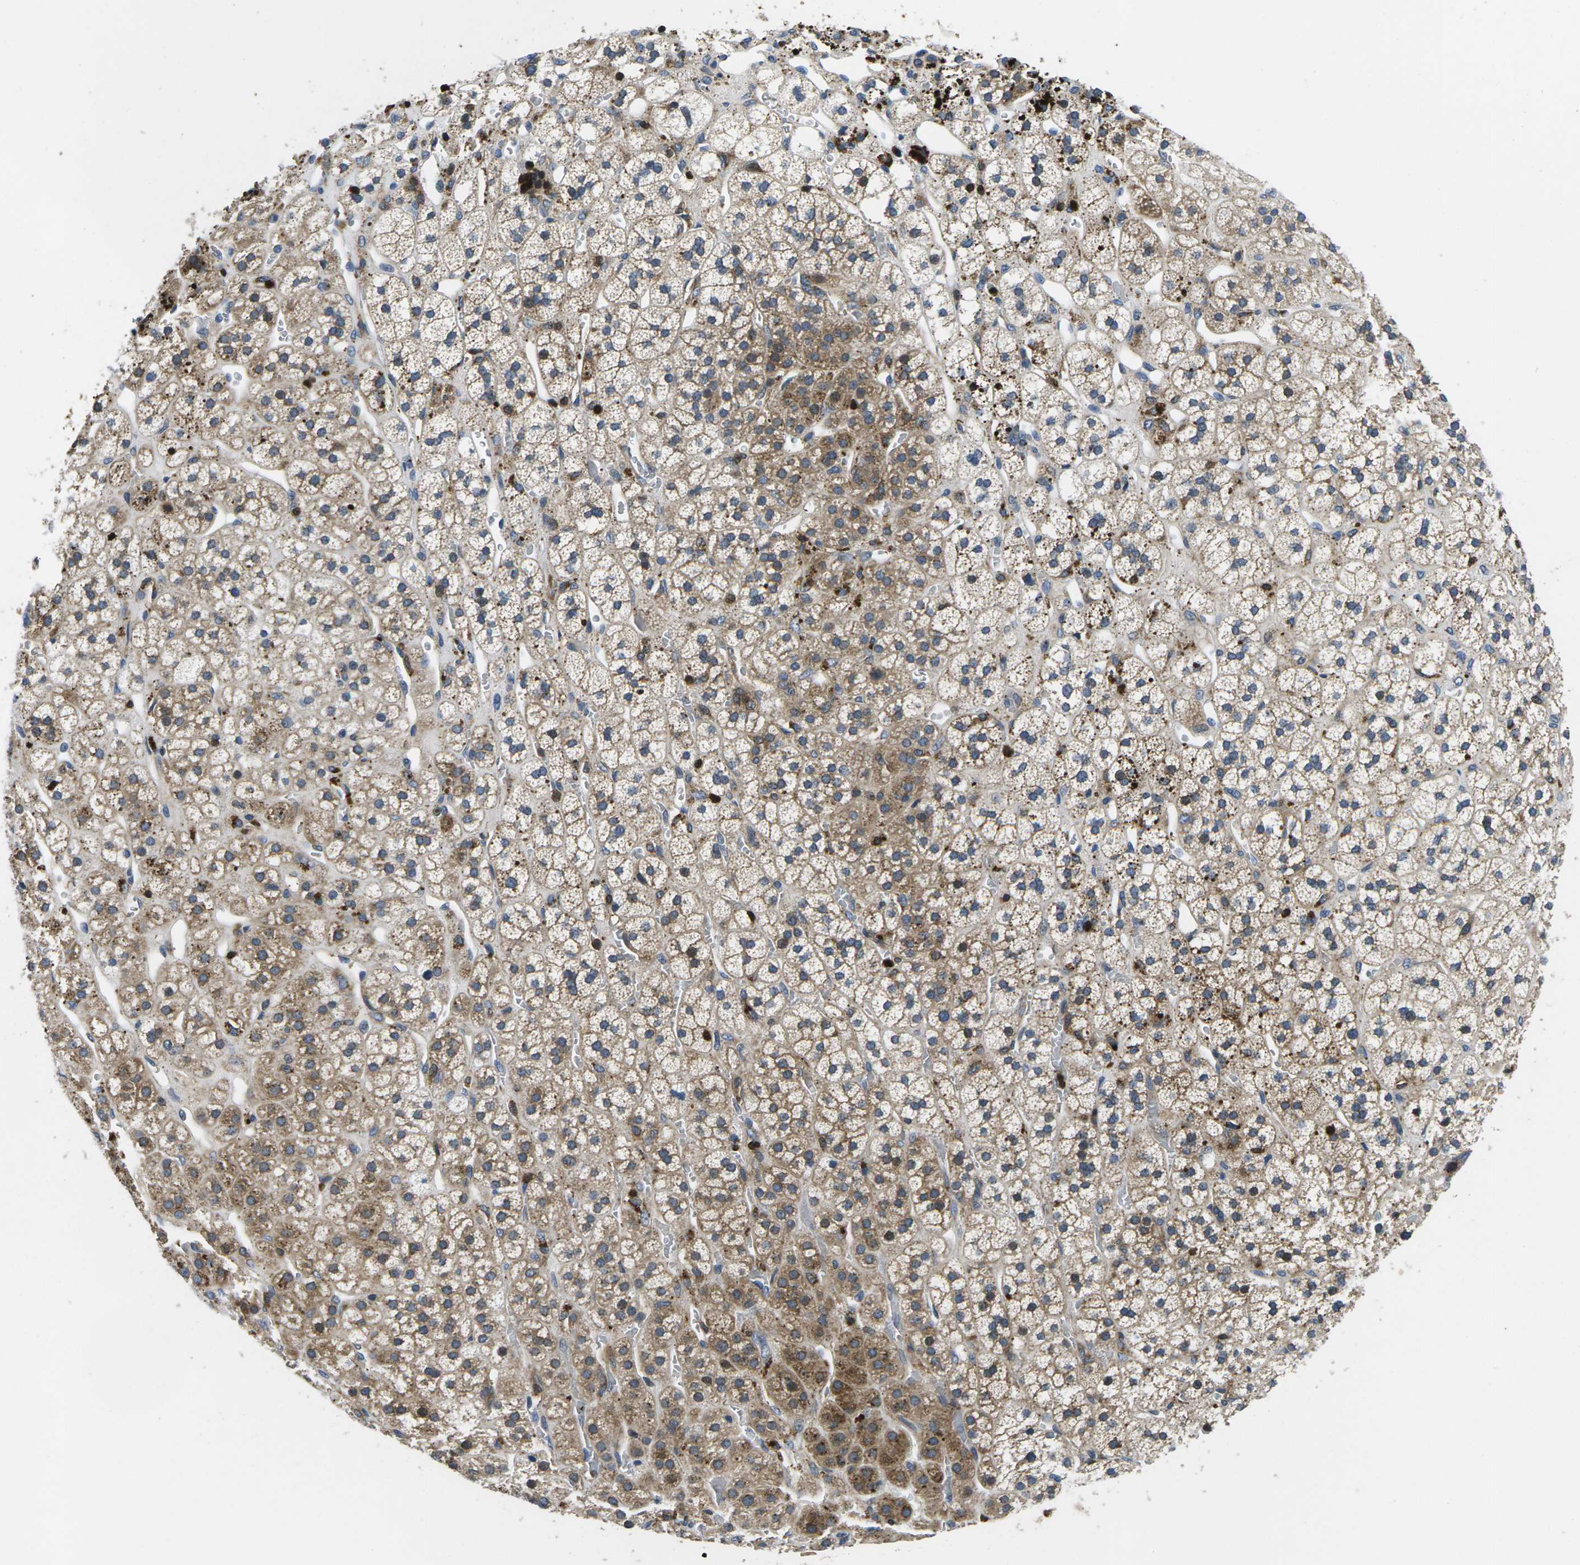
{"staining": {"intensity": "moderate", "quantity": ">75%", "location": "cytoplasmic/membranous"}, "tissue": "adrenal gland", "cell_type": "Glandular cells", "image_type": "normal", "snomed": [{"axis": "morphology", "description": "Normal tissue, NOS"}, {"axis": "topography", "description": "Adrenal gland"}], "caption": "Glandular cells reveal medium levels of moderate cytoplasmic/membranous expression in about >75% of cells in unremarkable adrenal gland. (DAB (3,3'-diaminobenzidine) IHC, brown staining for protein, blue staining for nuclei).", "gene": "PLCE1", "patient": {"sex": "male", "age": 56}}